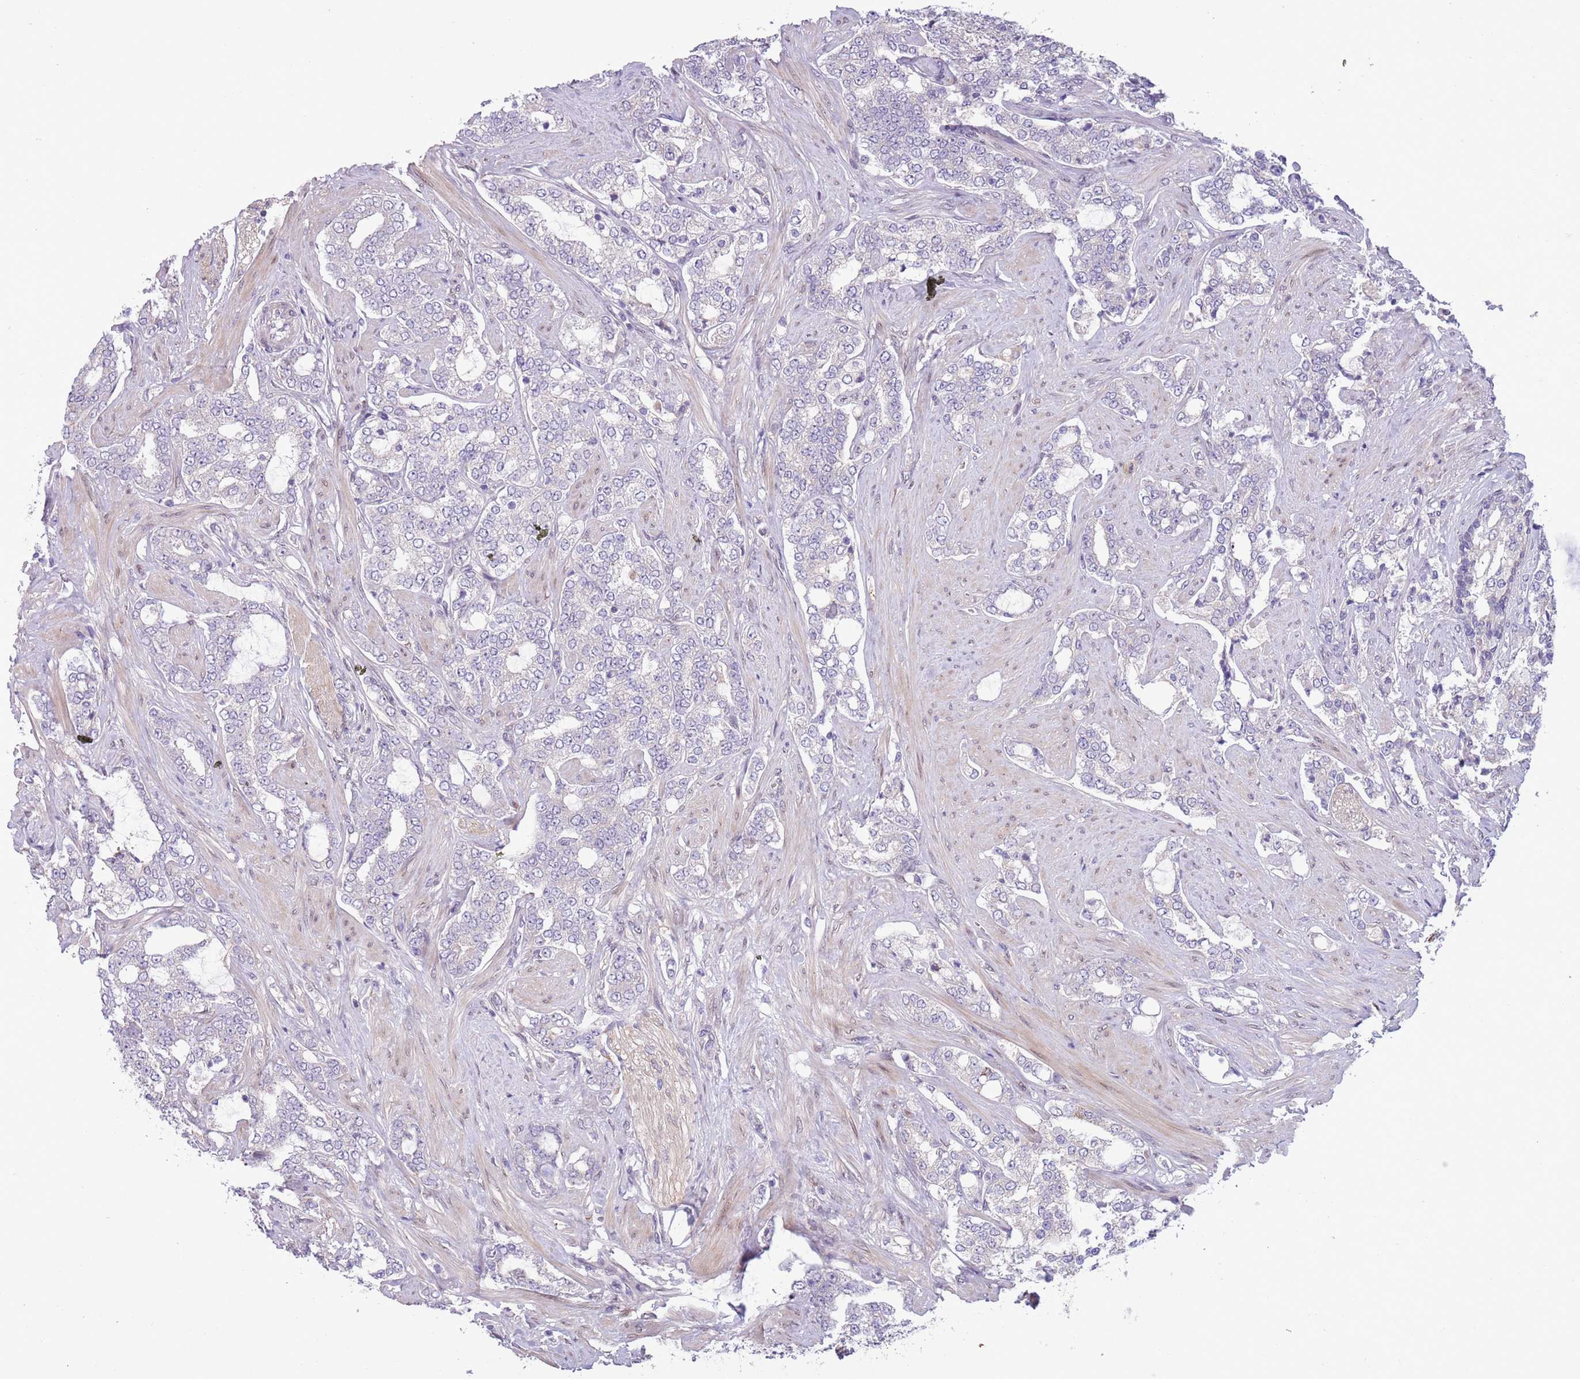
{"staining": {"intensity": "negative", "quantity": "none", "location": "none"}, "tissue": "prostate cancer", "cell_type": "Tumor cells", "image_type": "cancer", "snomed": [{"axis": "morphology", "description": "Adenocarcinoma, High grade"}, {"axis": "topography", "description": "Prostate"}], "caption": "DAB (3,3'-diaminobenzidine) immunohistochemical staining of prostate adenocarcinoma (high-grade) displays no significant staining in tumor cells. (Immunohistochemistry (ihc), brightfield microscopy, high magnification).", "gene": "CCND2", "patient": {"sex": "male", "age": 64}}